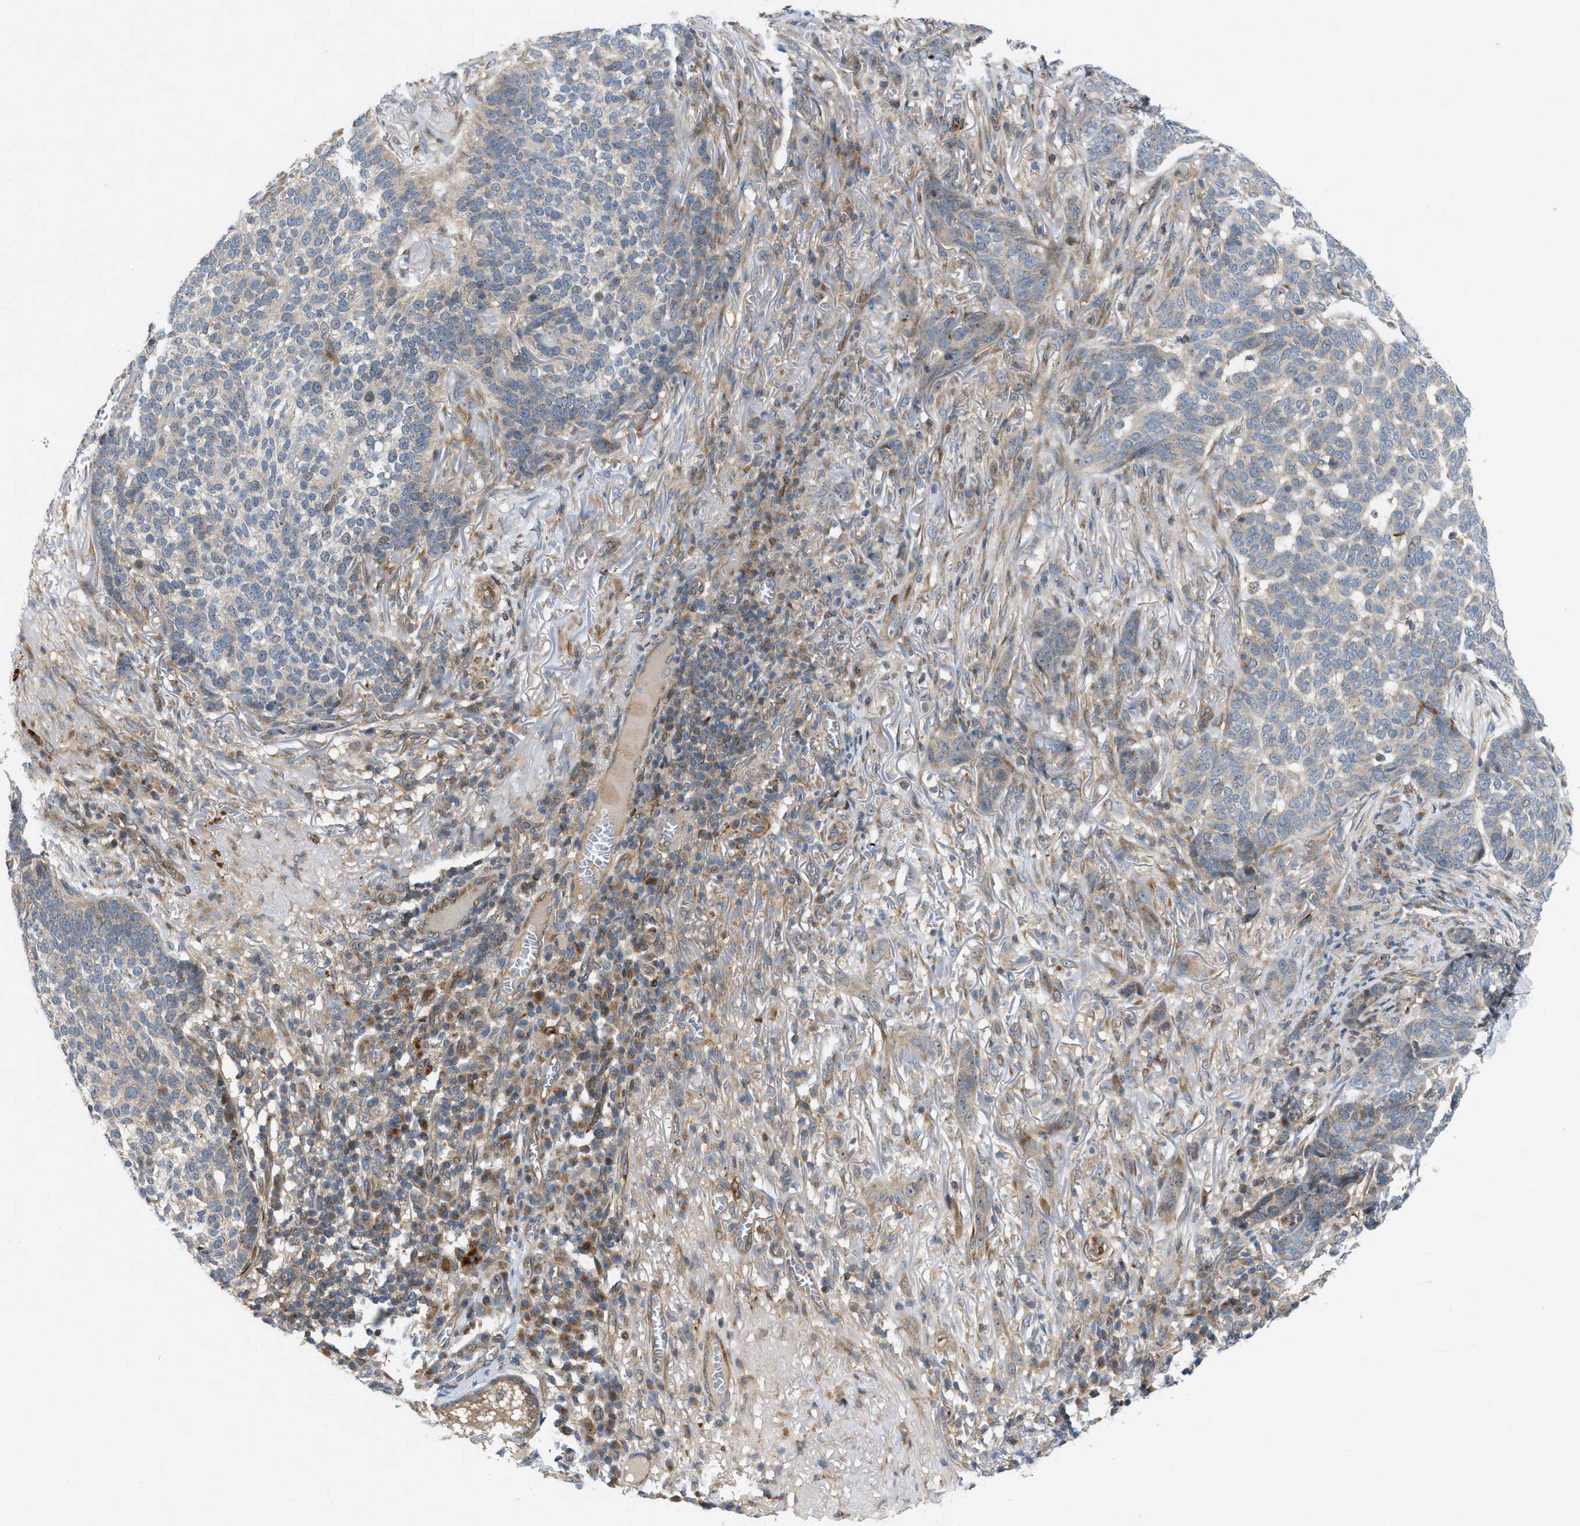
{"staining": {"intensity": "weak", "quantity": "<25%", "location": "cytoplasmic/membranous"}, "tissue": "skin cancer", "cell_type": "Tumor cells", "image_type": "cancer", "snomed": [{"axis": "morphology", "description": "Basal cell carcinoma"}, {"axis": "topography", "description": "Skin"}], "caption": "Tumor cells are negative for brown protein staining in skin basal cell carcinoma.", "gene": "CYB5D1", "patient": {"sex": "male", "age": 85}}